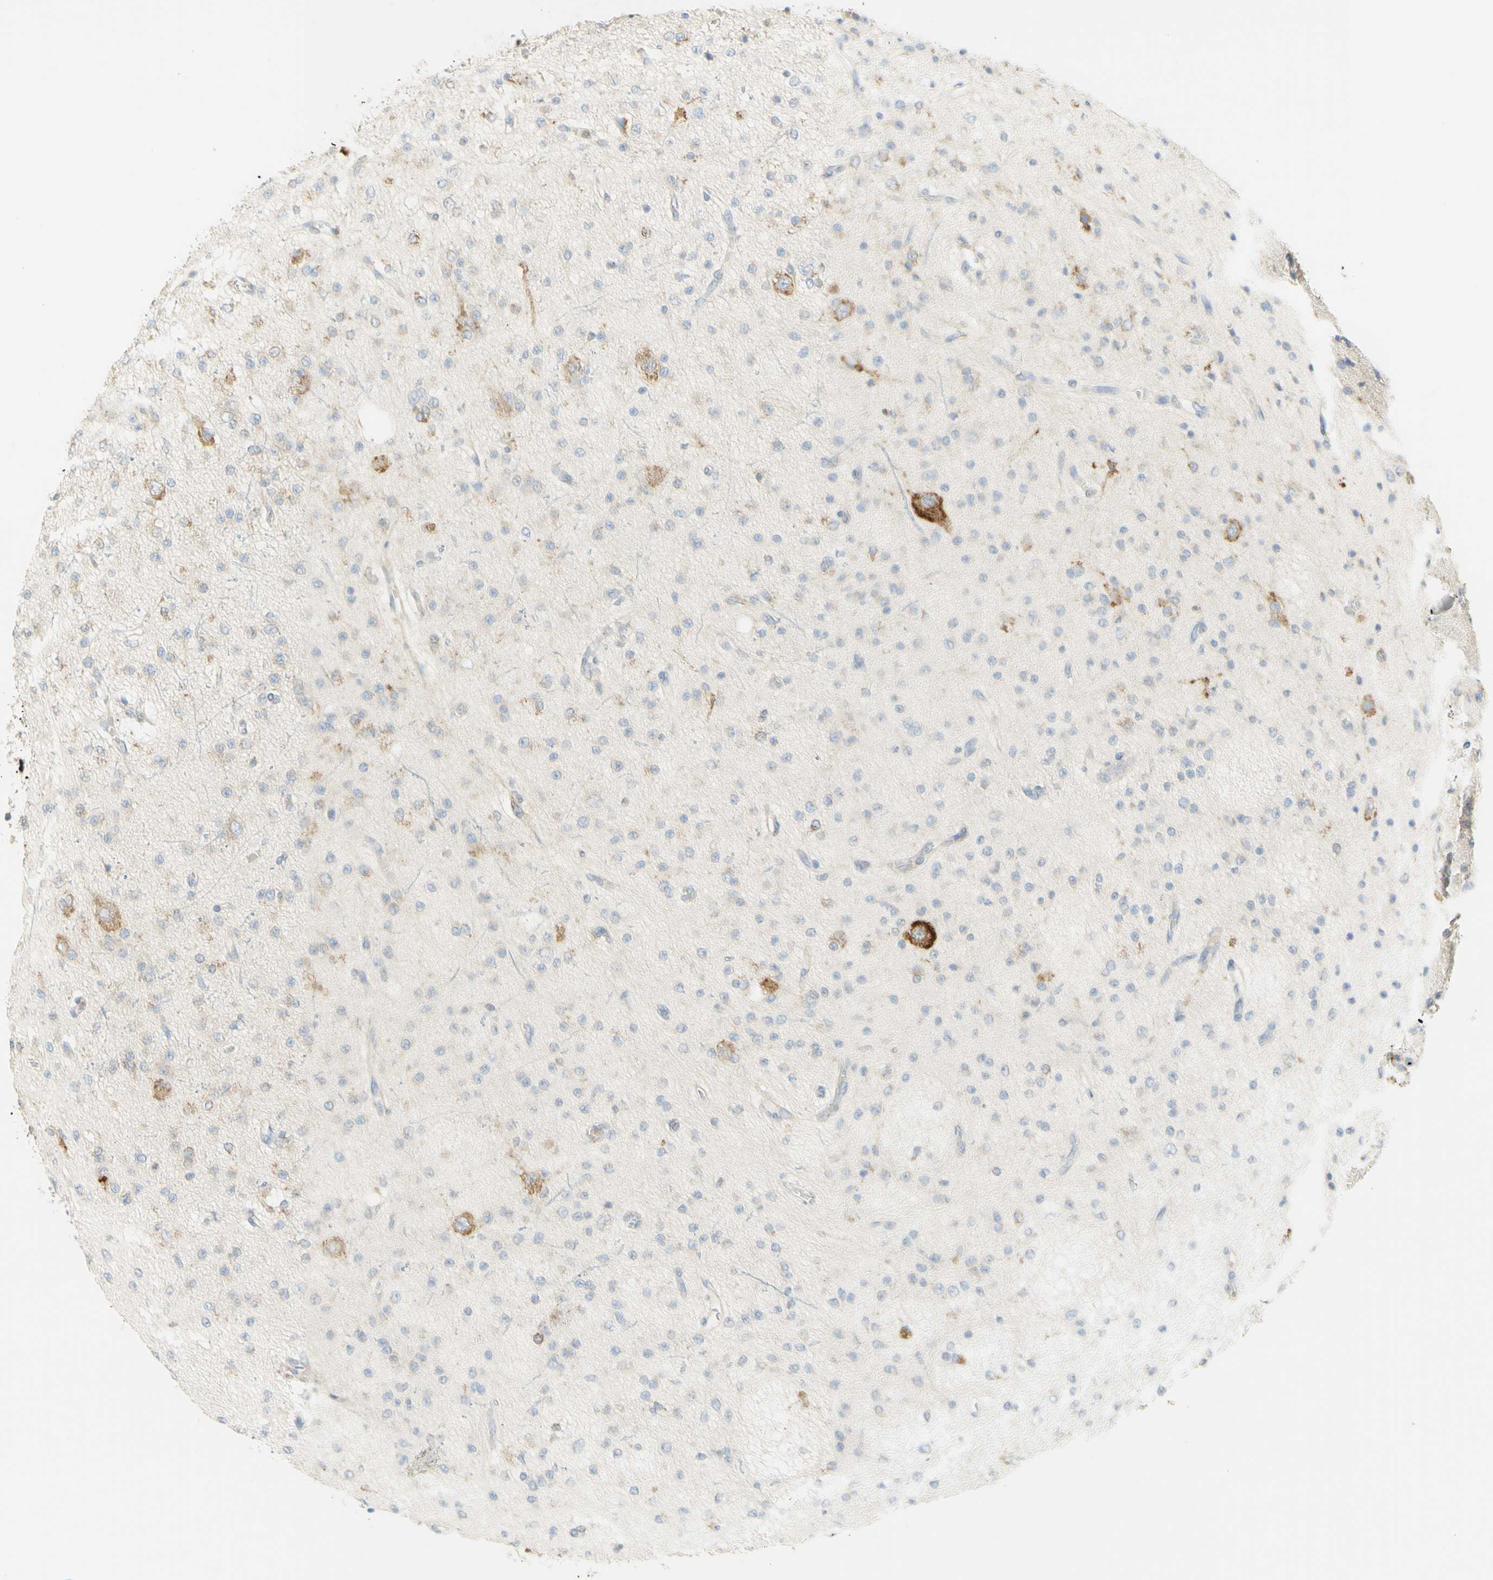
{"staining": {"intensity": "negative", "quantity": "none", "location": "none"}, "tissue": "glioma", "cell_type": "Tumor cells", "image_type": "cancer", "snomed": [{"axis": "morphology", "description": "Glioma, malignant, Low grade"}, {"axis": "topography", "description": "Brain"}], "caption": "Immunohistochemical staining of malignant glioma (low-grade) shows no significant positivity in tumor cells.", "gene": "MANF", "patient": {"sex": "male", "age": 38}}